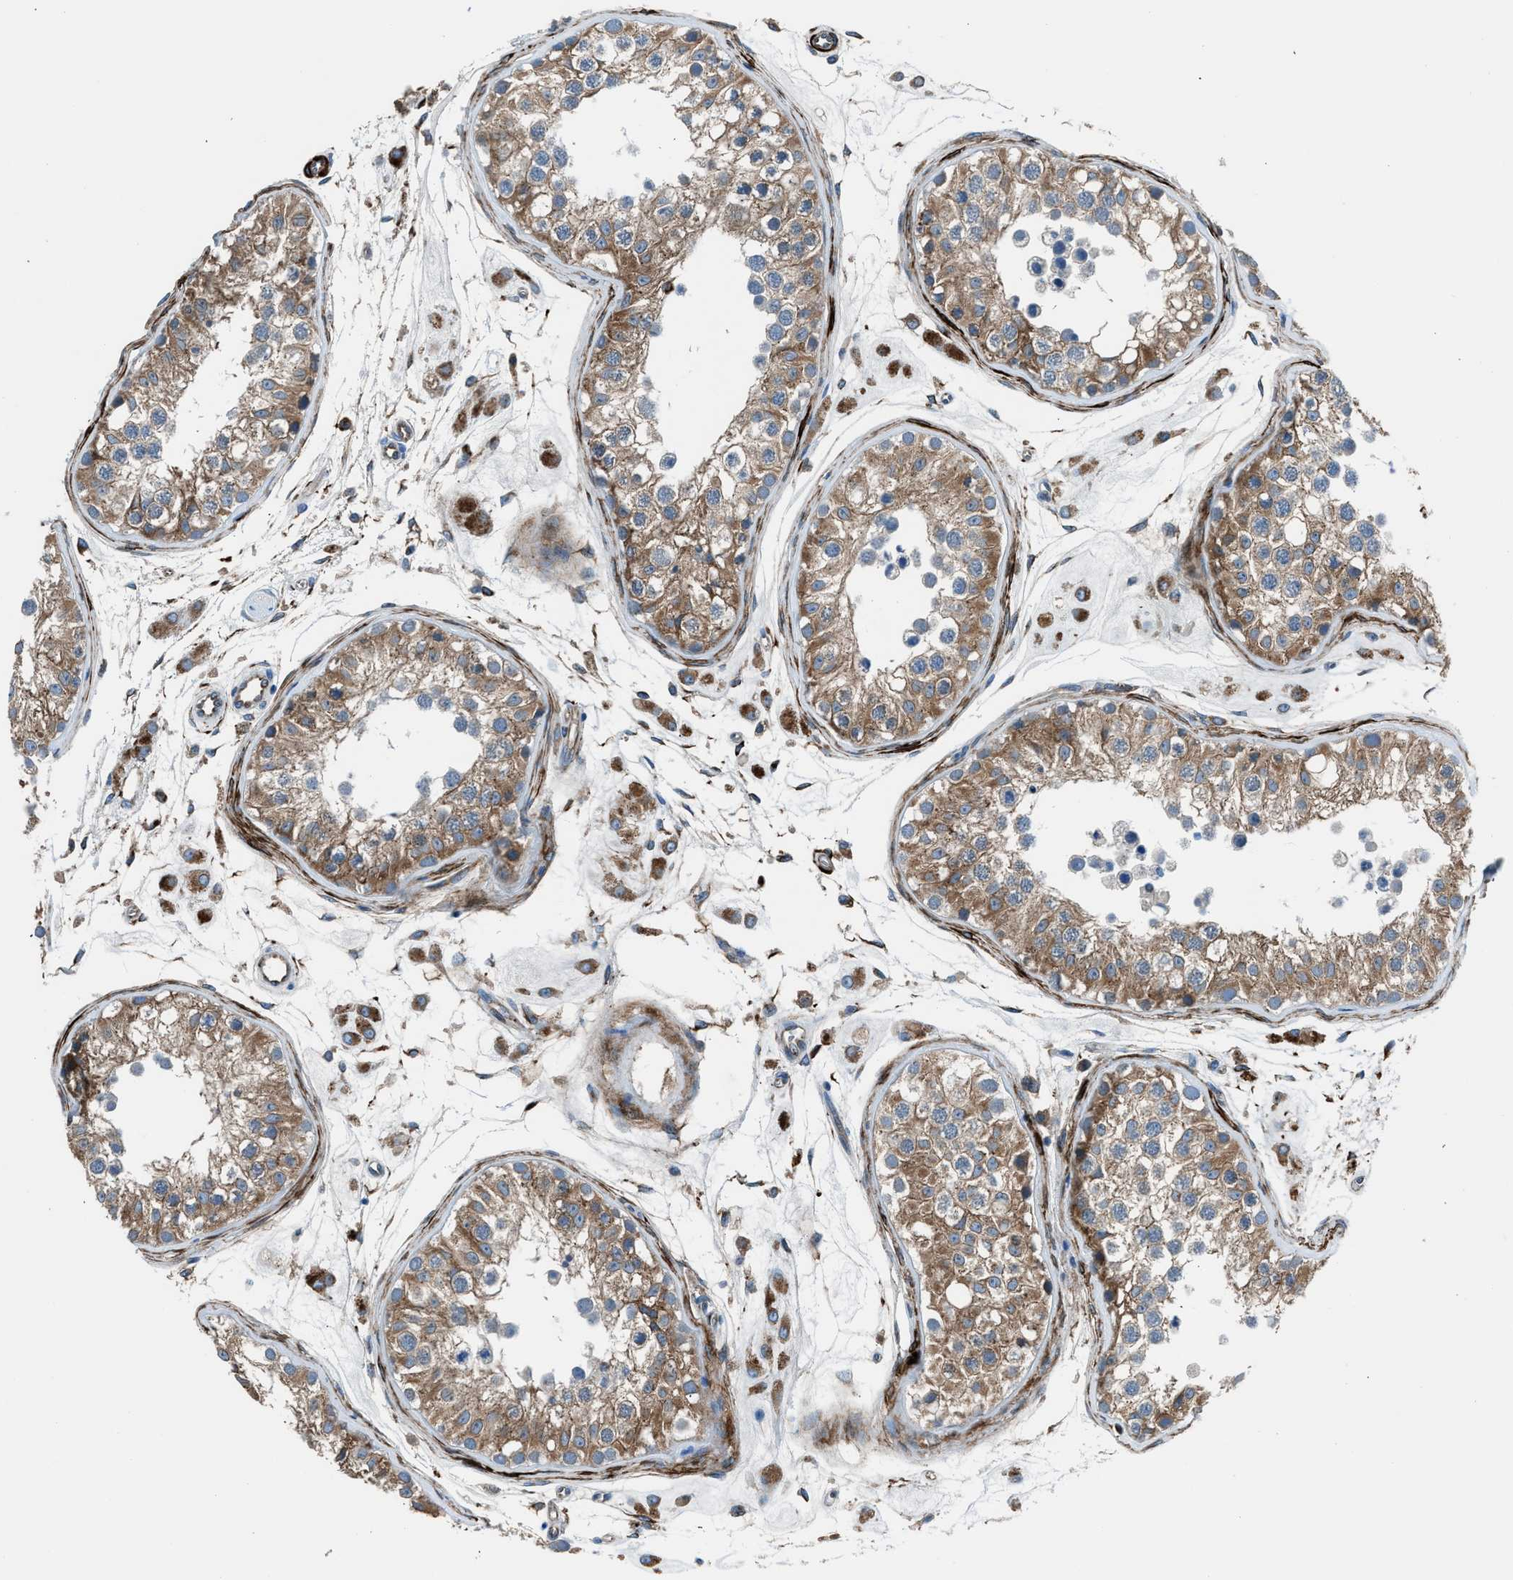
{"staining": {"intensity": "moderate", "quantity": ">75%", "location": "cytoplasmic/membranous"}, "tissue": "testis", "cell_type": "Cells in seminiferous ducts", "image_type": "normal", "snomed": [{"axis": "morphology", "description": "Normal tissue, NOS"}, {"axis": "morphology", "description": "Adenocarcinoma, metastatic, NOS"}, {"axis": "topography", "description": "Testis"}], "caption": "Immunohistochemical staining of benign human testis shows moderate cytoplasmic/membranous protein expression in about >75% of cells in seminiferous ducts.", "gene": "LMBR1", "patient": {"sex": "male", "age": 26}}